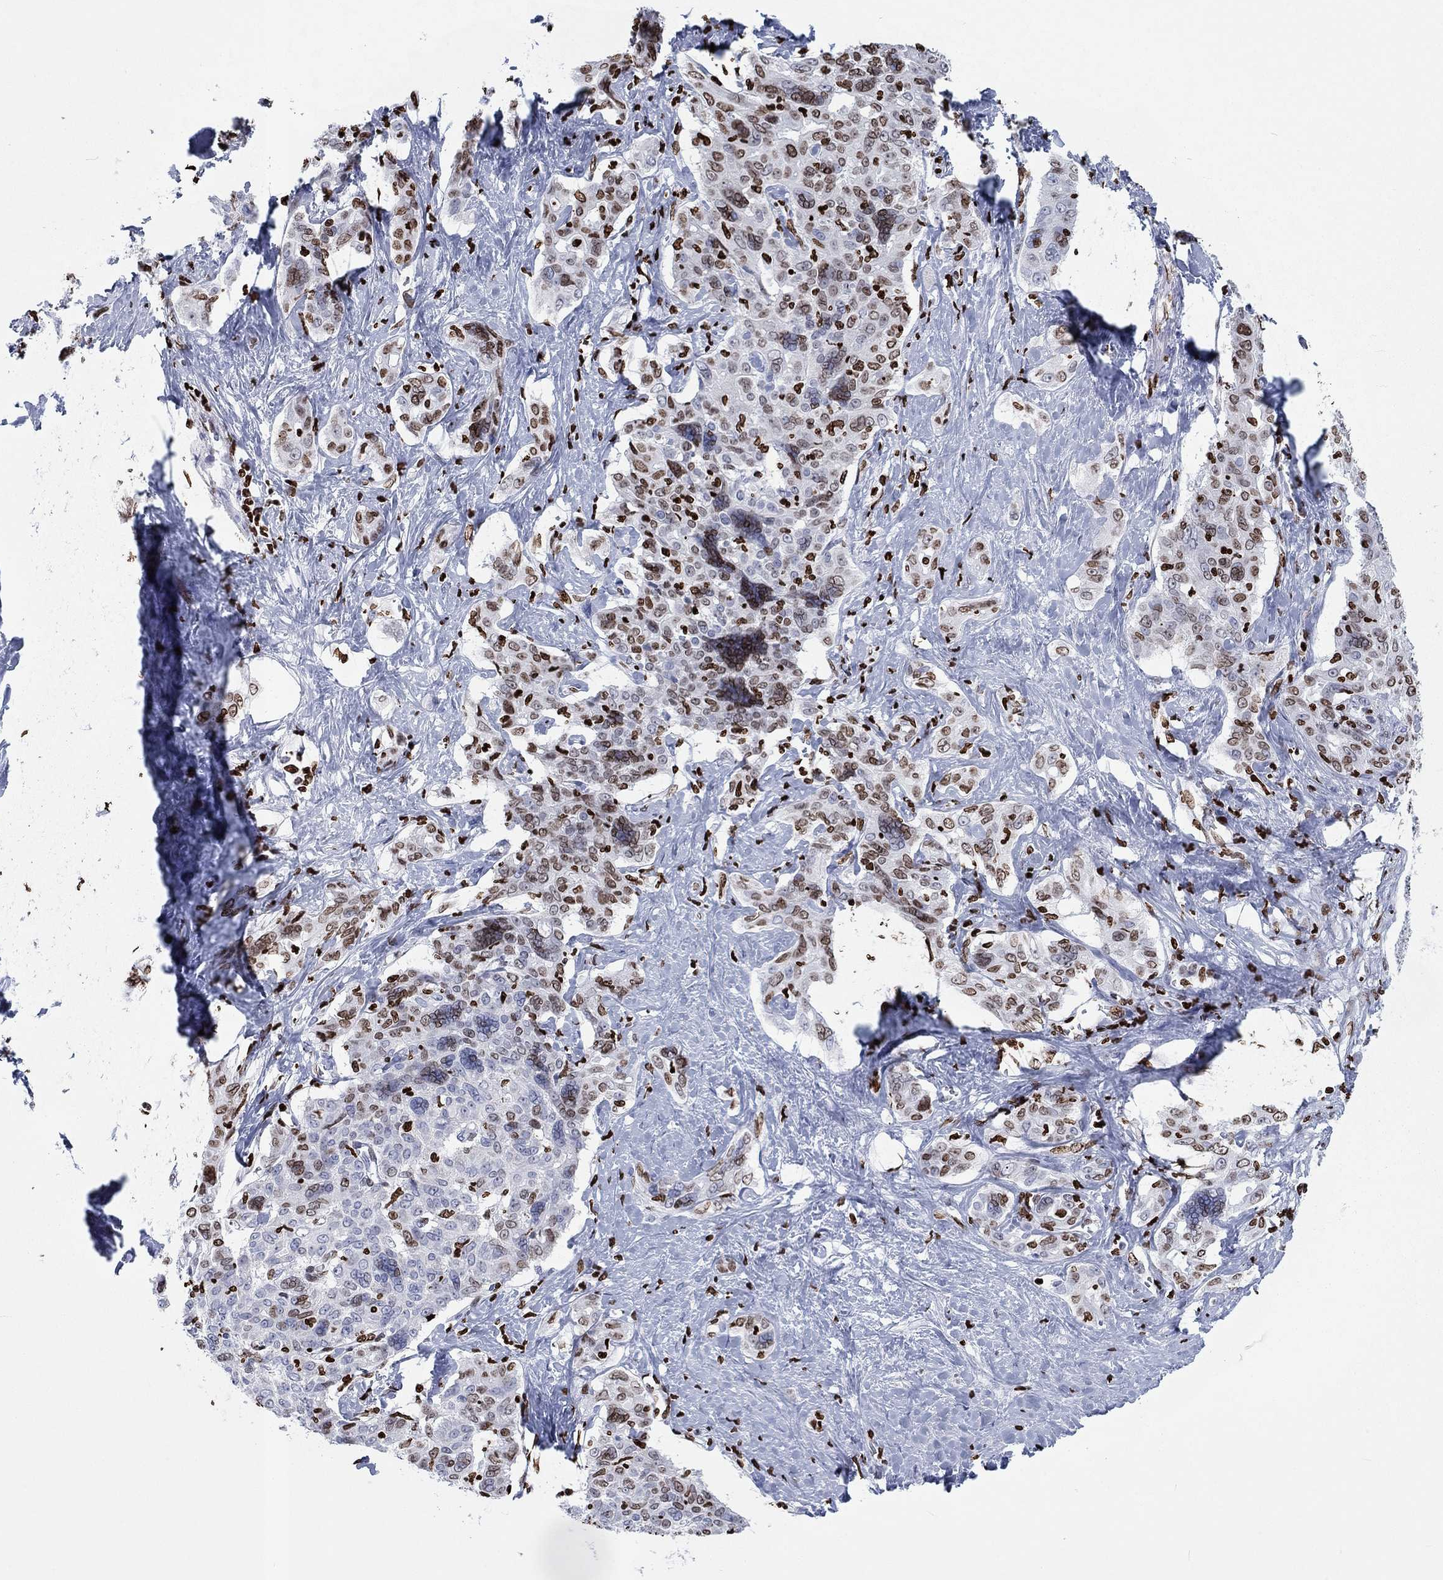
{"staining": {"intensity": "moderate", "quantity": "25%-75%", "location": "nuclear"}, "tissue": "liver cancer", "cell_type": "Tumor cells", "image_type": "cancer", "snomed": [{"axis": "morphology", "description": "Cholangiocarcinoma"}, {"axis": "topography", "description": "Liver"}], "caption": "Immunohistochemical staining of liver cancer reveals medium levels of moderate nuclear protein staining in approximately 25%-75% of tumor cells.", "gene": "H1-5", "patient": {"sex": "female", "age": 47}}